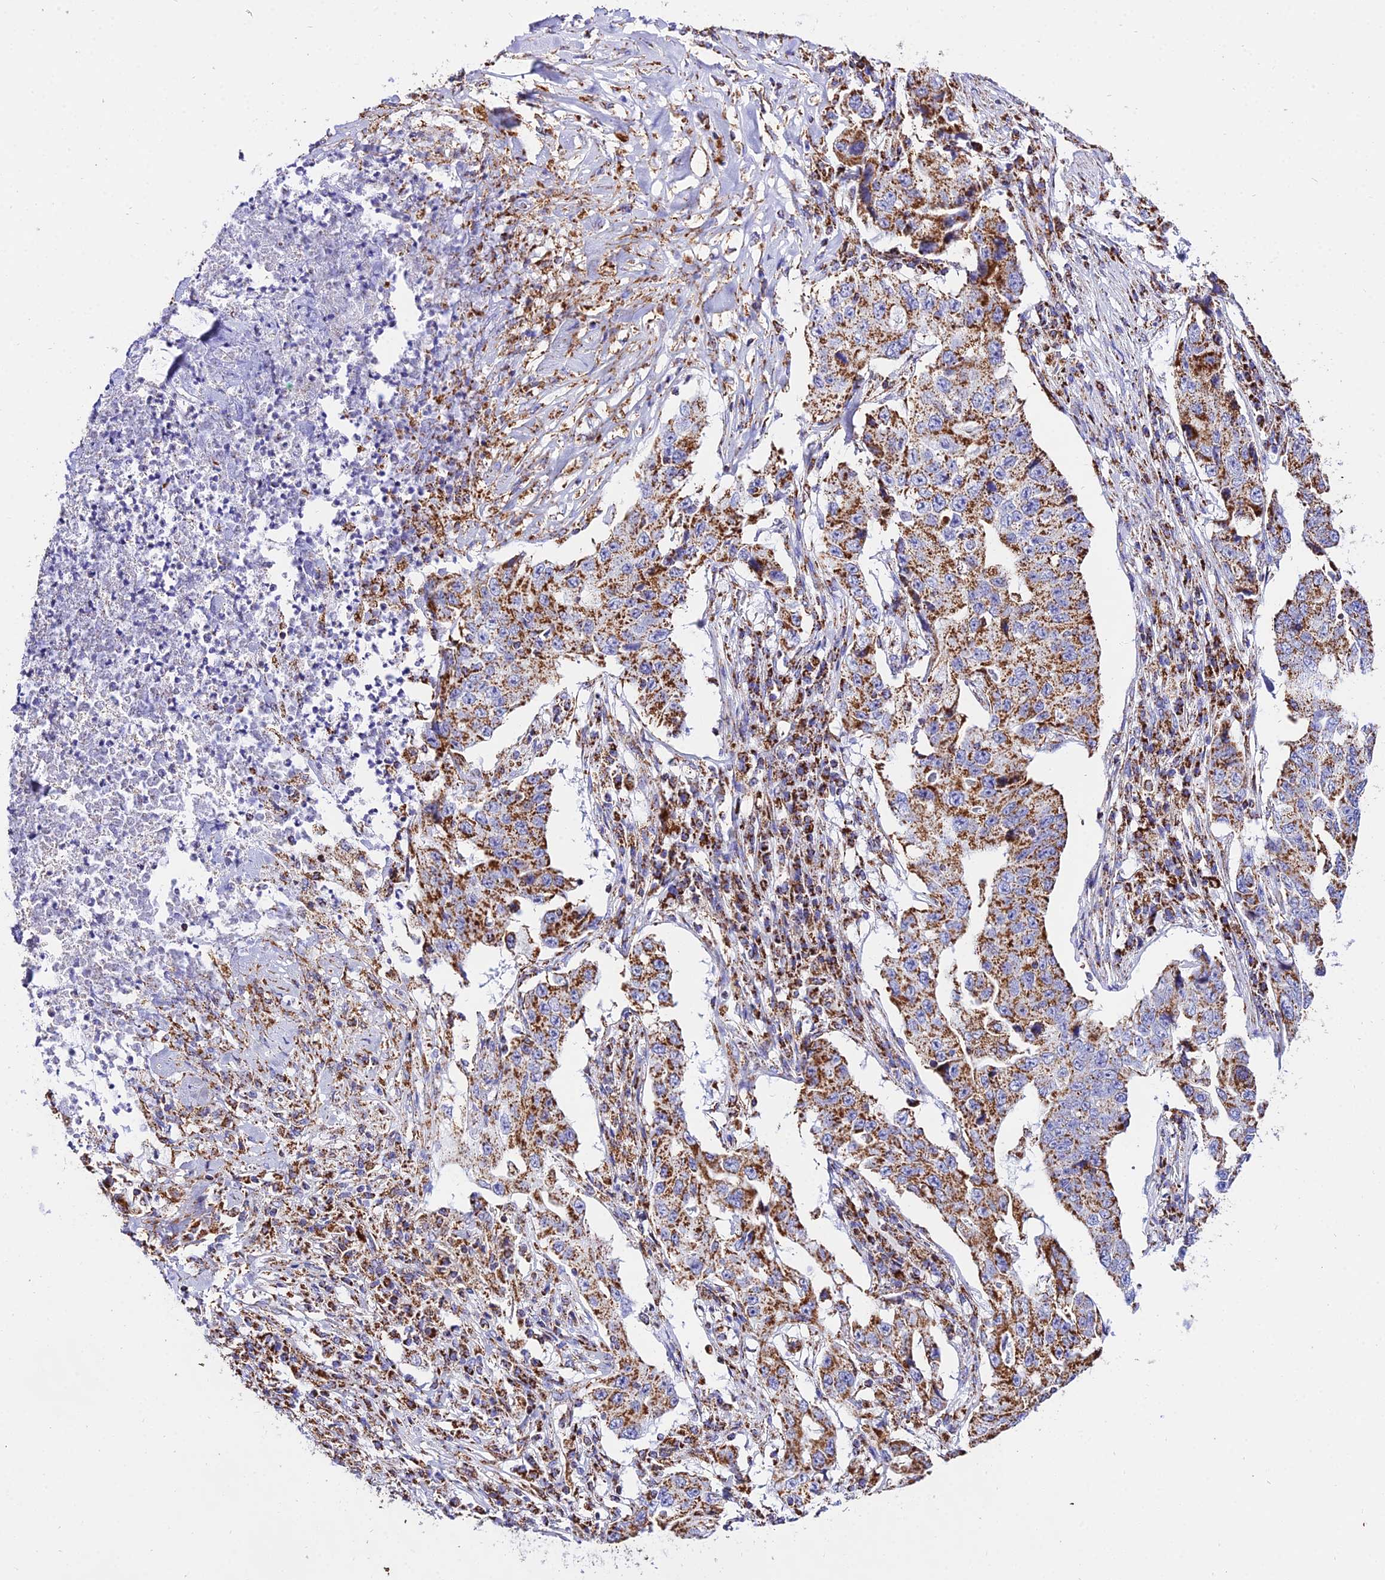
{"staining": {"intensity": "moderate", "quantity": ">75%", "location": "cytoplasmic/membranous"}, "tissue": "lung cancer", "cell_type": "Tumor cells", "image_type": "cancer", "snomed": [{"axis": "morphology", "description": "Adenocarcinoma, NOS"}, {"axis": "topography", "description": "Lung"}], "caption": "This histopathology image reveals lung cancer stained with IHC to label a protein in brown. The cytoplasmic/membranous of tumor cells show moderate positivity for the protein. Nuclei are counter-stained blue.", "gene": "ATP5PD", "patient": {"sex": "female", "age": 51}}